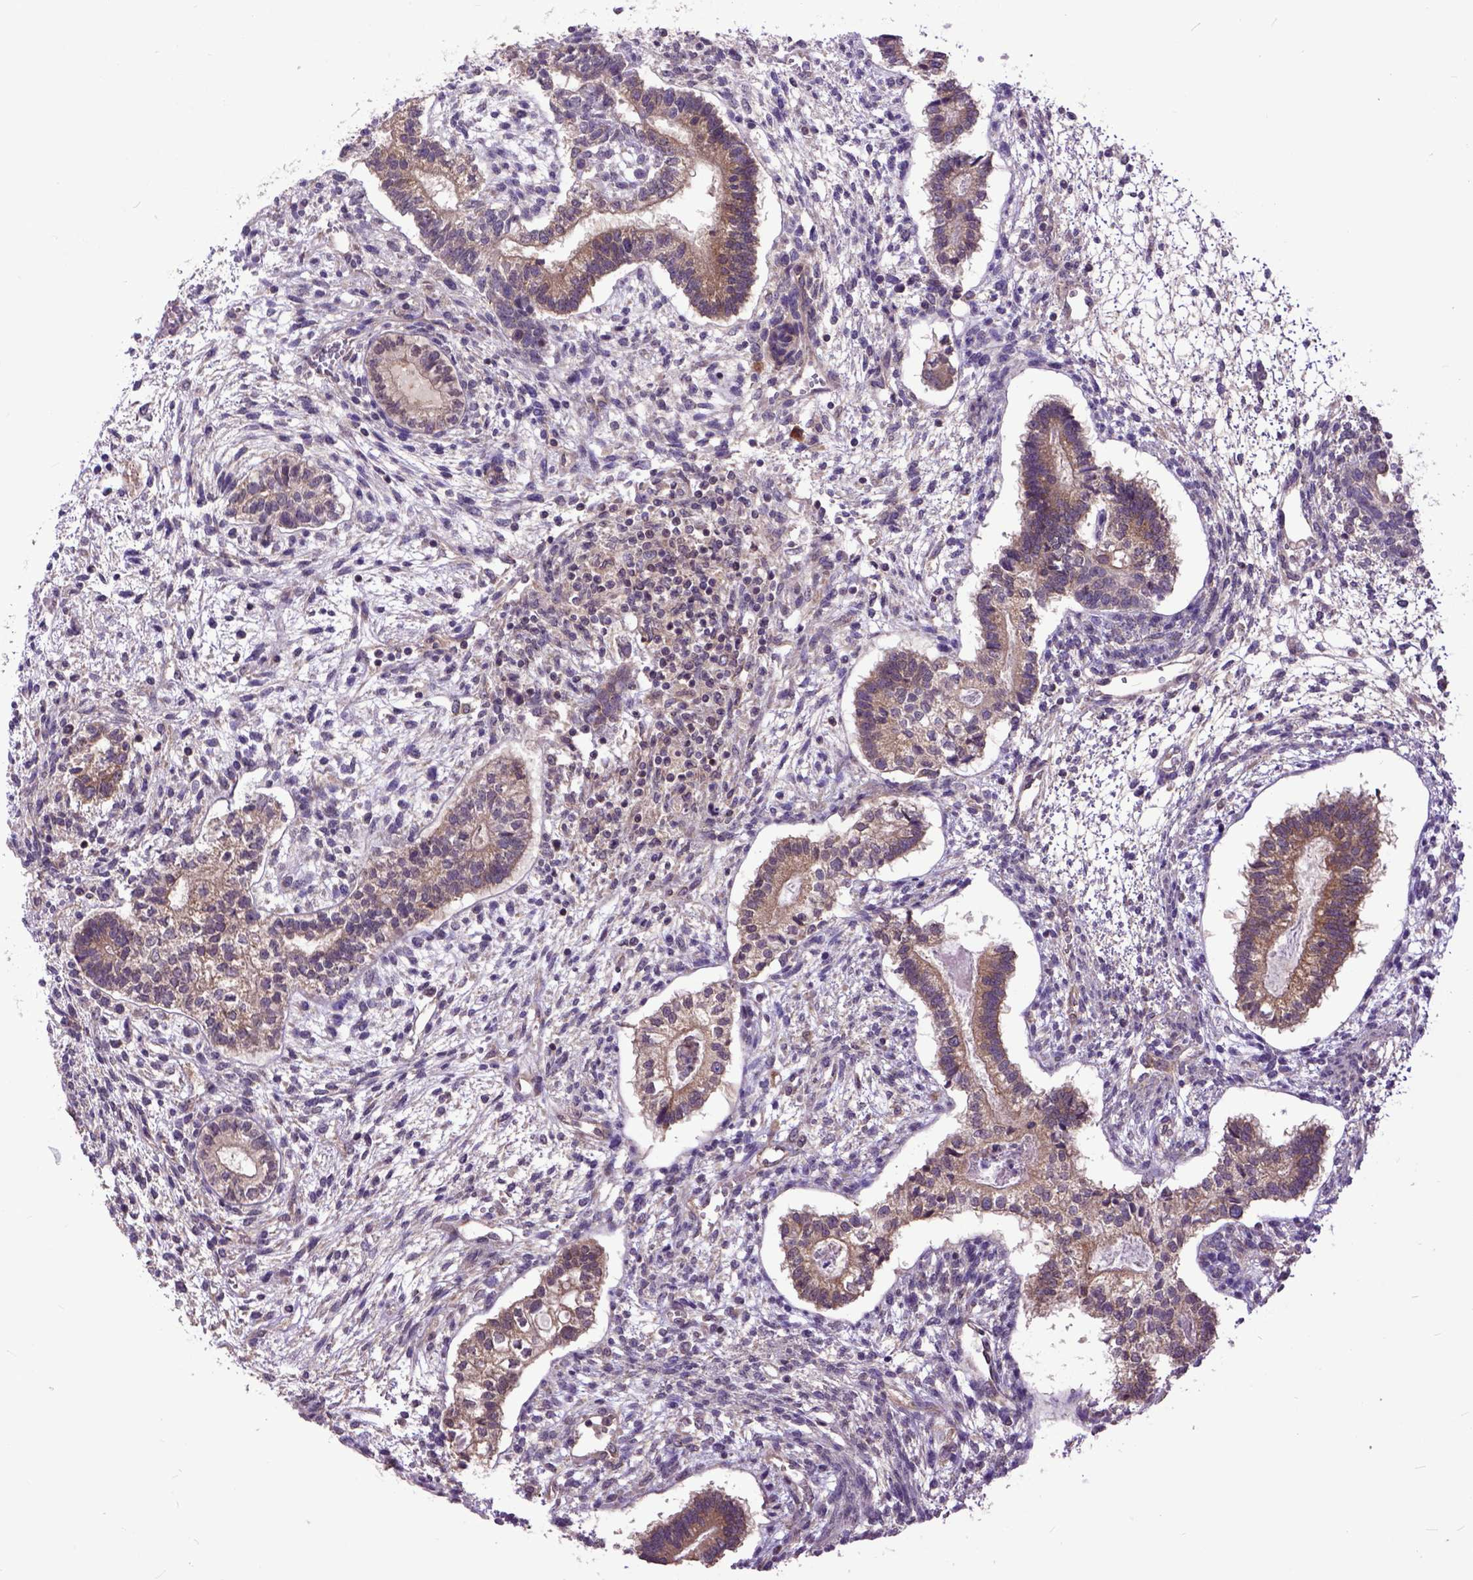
{"staining": {"intensity": "moderate", "quantity": ">75%", "location": "cytoplasmic/membranous"}, "tissue": "testis cancer", "cell_type": "Tumor cells", "image_type": "cancer", "snomed": [{"axis": "morphology", "description": "Carcinoma, Embryonal, NOS"}, {"axis": "topography", "description": "Testis"}], "caption": "Human embryonal carcinoma (testis) stained with a brown dye demonstrates moderate cytoplasmic/membranous positive staining in about >75% of tumor cells.", "gene": "ARL1", "patient": {"sex": "male", "age": 37}}